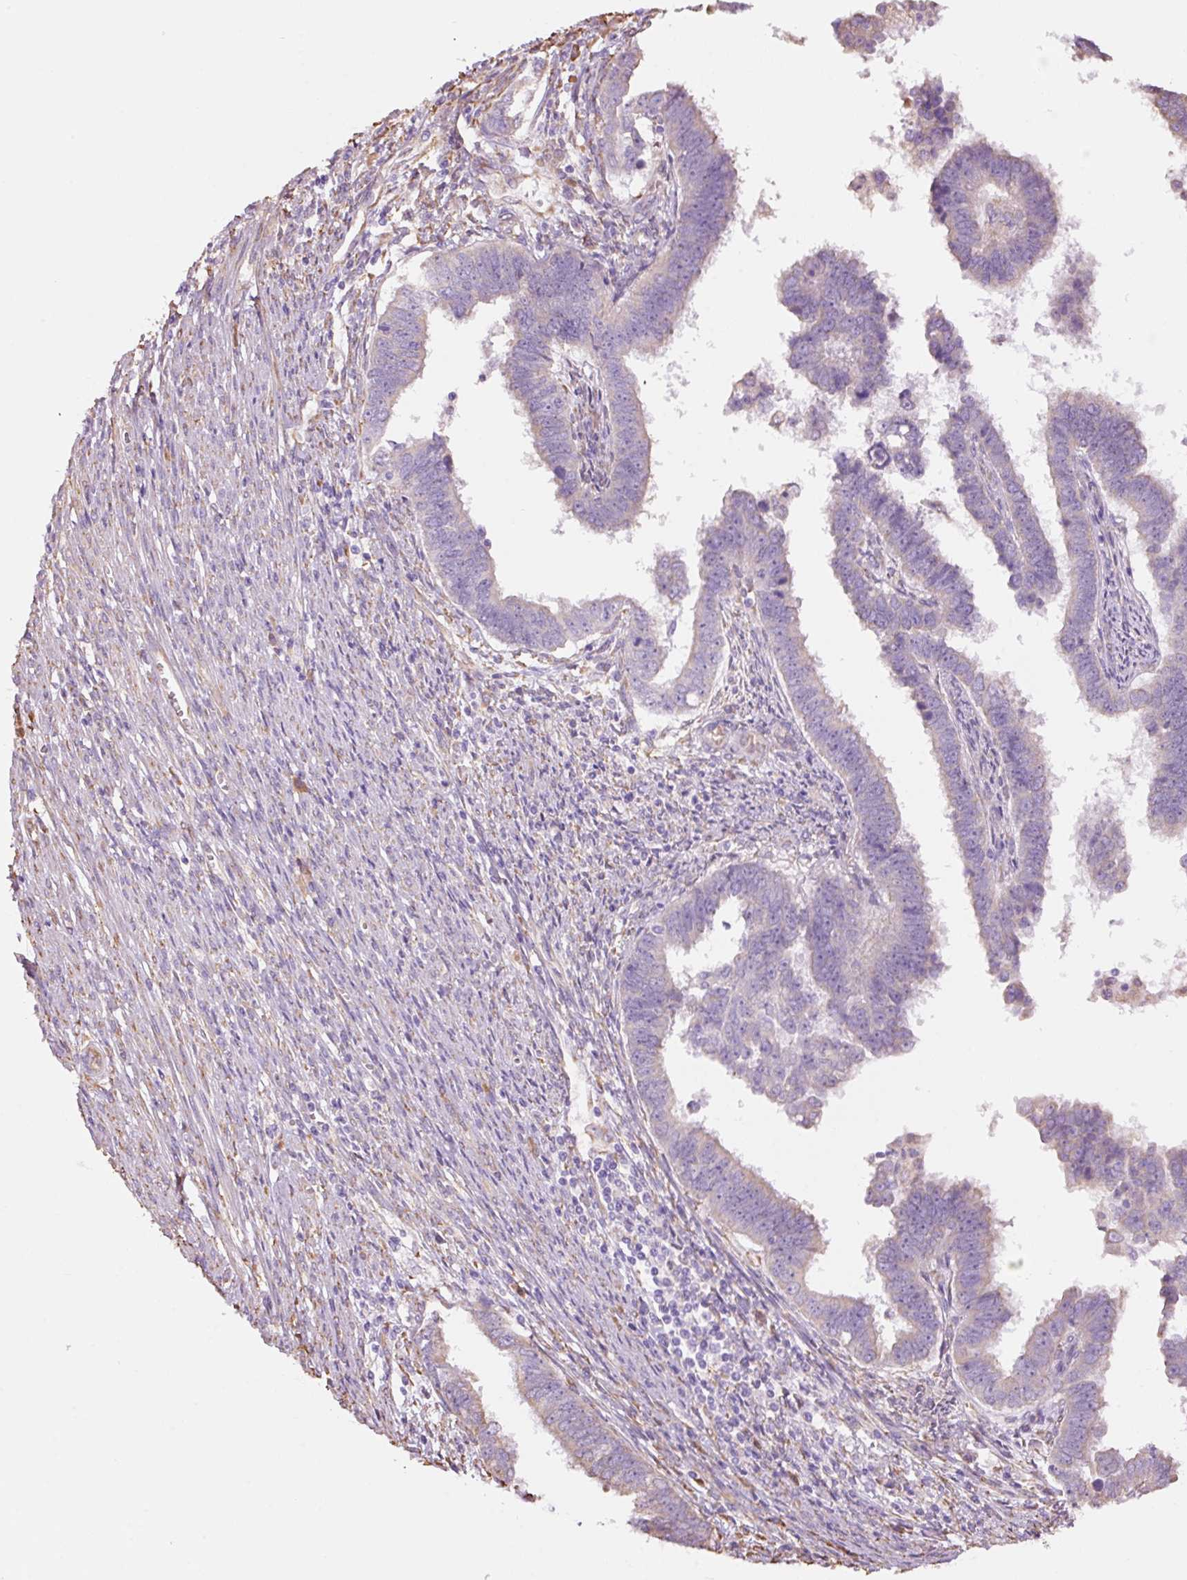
{"staining": {"intensity": "weak", "quantity": "<25%", "location": "cytoplasmic/membranous"}, "tissue": "endometrial cancer", "cell_type": "Tumor cells", "image_type": "cancer", "snomed": [{"axis": "morphology", "description": "Adenocarcinoma, NOS"}, {"axis": "topography", "description": "Endometrium"}], "caption": "The photomicrograph demonstrates no staining of tumor cells in endometrial cancer (adenocarcinoma).", "gene": "GCG", "patient": {"sex": "female", "age": 75}}